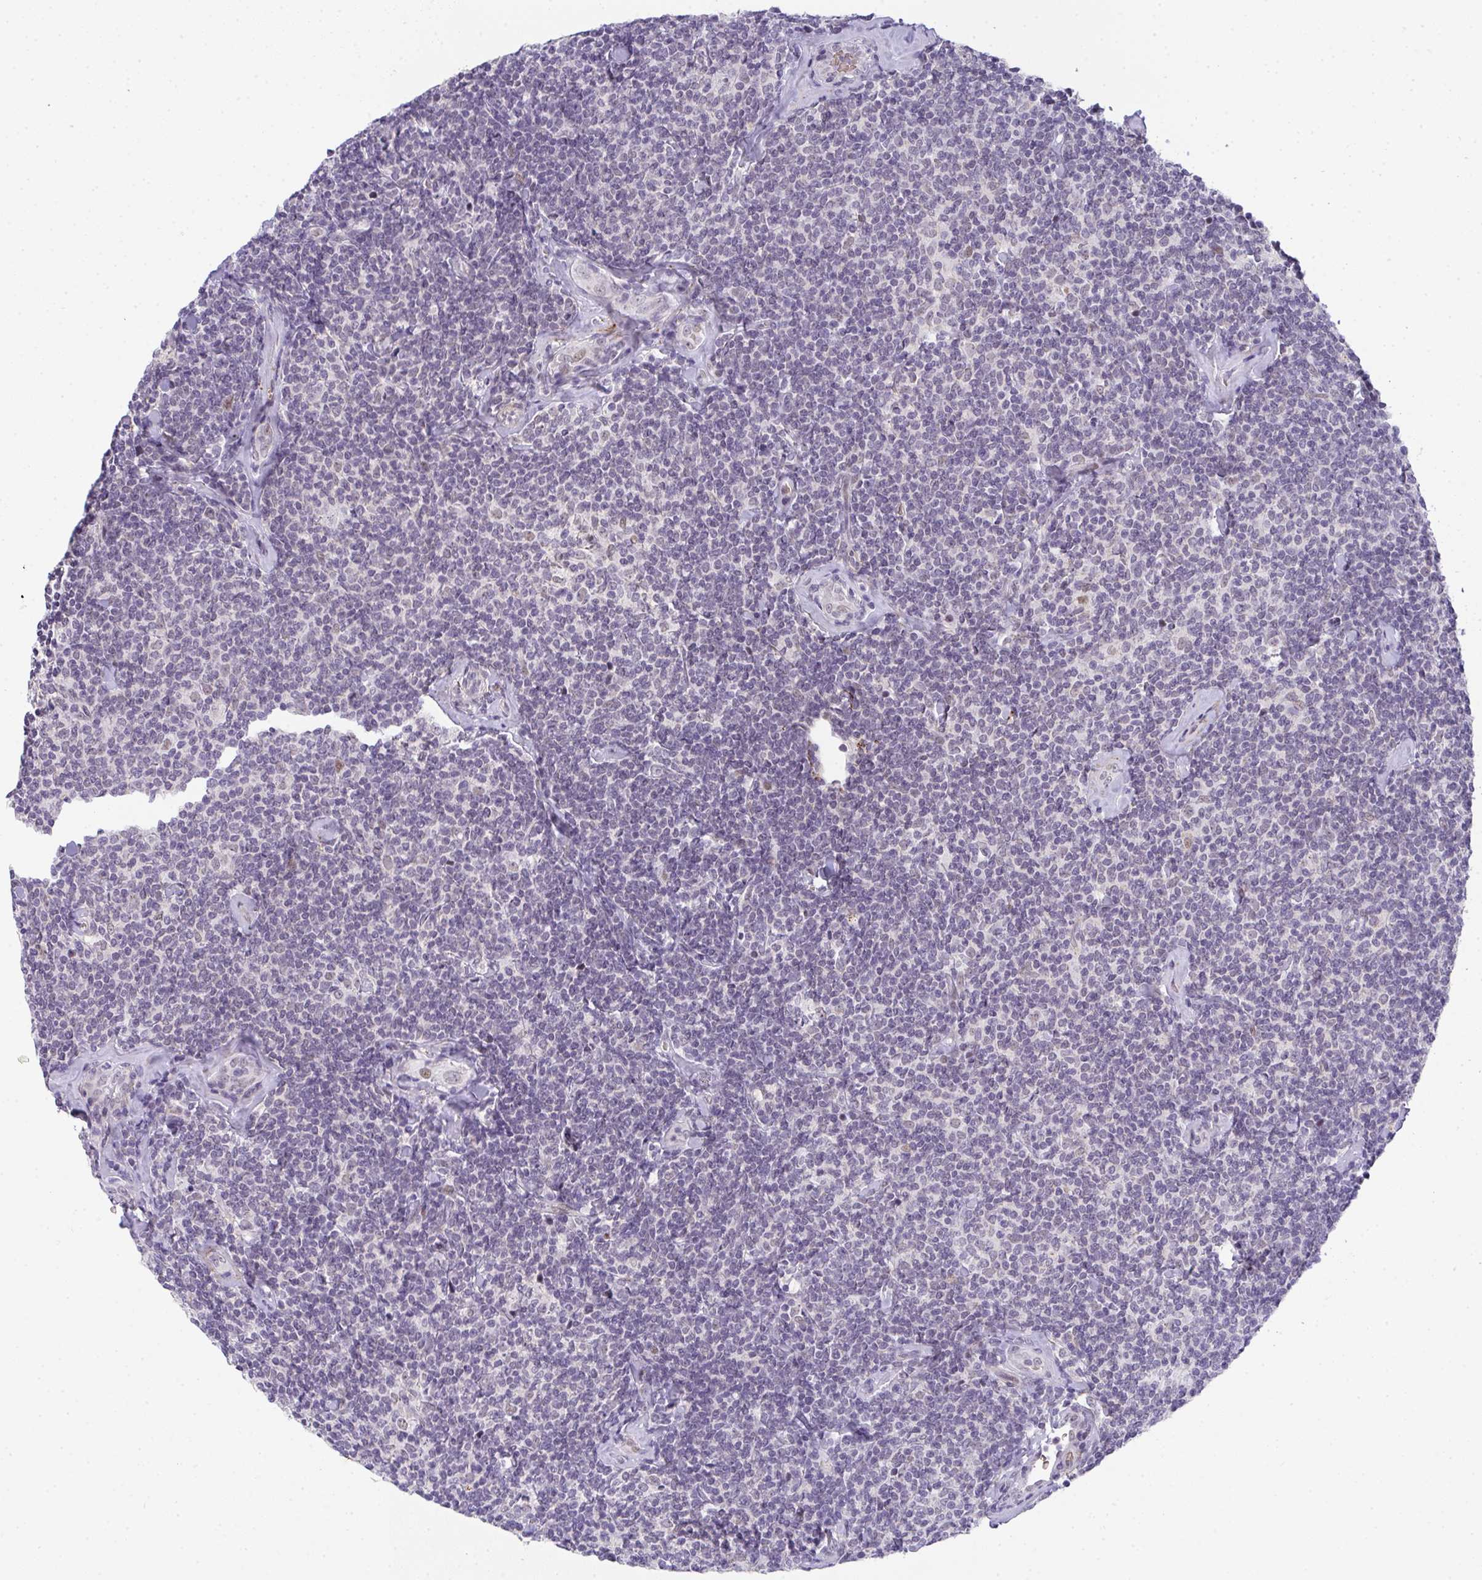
{"staining": {"intensity": "negative", "quantity": "none", "location": "none"}, "tissue": "lymphoma", "cell_type": "Tumor cells", "image_type": "cancer", "snomed": [{"axis": "morphology", "description": "Malignant lymphoma, non-Hodgkin's type, Low grade"}, {"axis": "topography", "description": "Lymph node"}], "caption": "High power microscopy image of an immunohistochemistry (IHC) histopathology image of lymphoma, revealing no significant expression in tumor cells. (Stains: DAB IHC with hematoxylin counter stain, Microscopy: brightfield microscopy at high magnification).", "gene": "TNMD", "patient": {"sex": "female", "age": 56}}